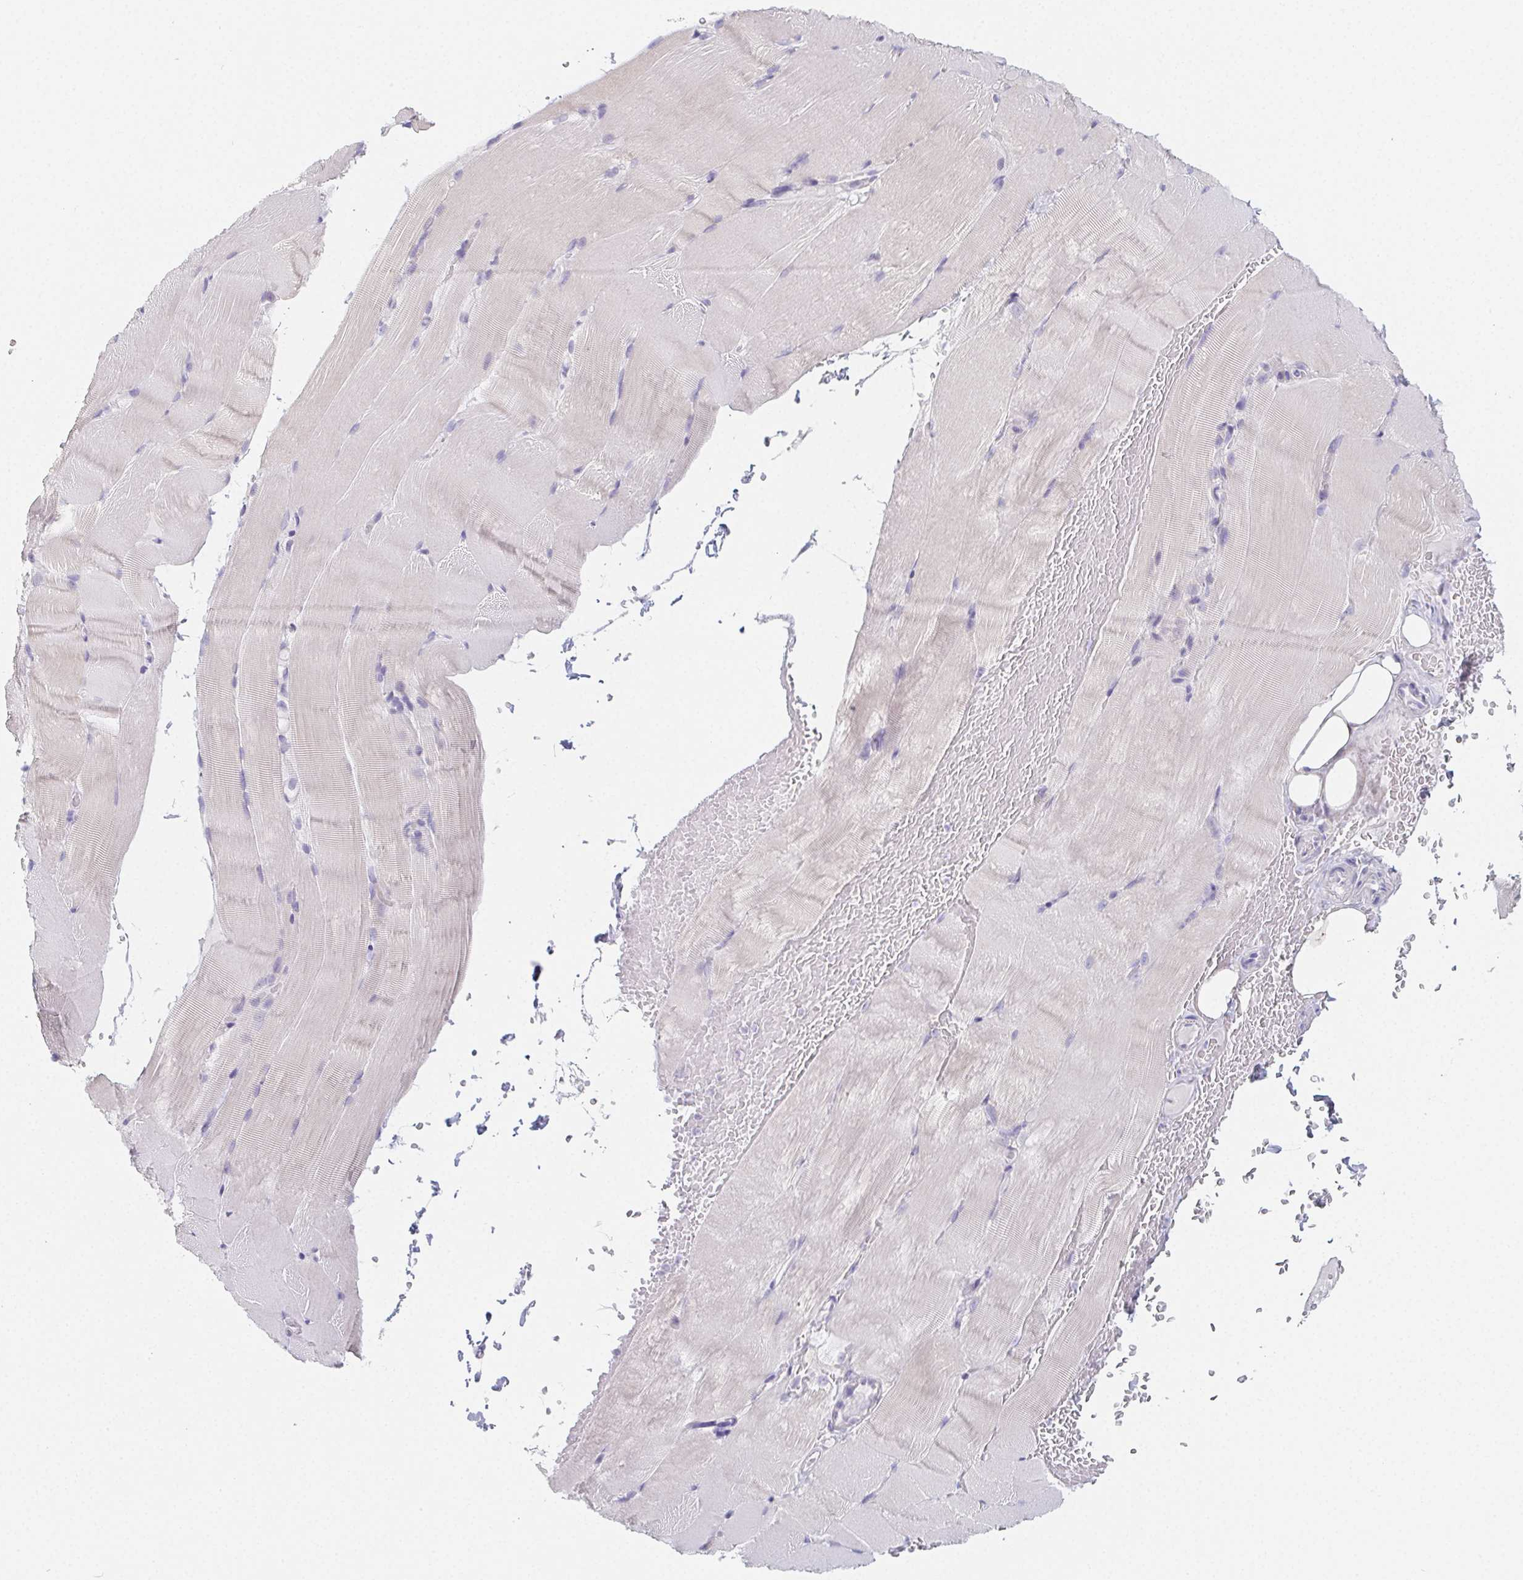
{"staining": {"intensity": "negative", "quantity": "none", "location": "none"}, "tissue": "skeletal muscle", "cell_type": "Myocytes", "image_type": "normal", "snomed": [{"axis": "morphology", "description": "Normal tissue, NOS"}, {"axis": "topography", "description": "Skeletal muscle"}], "caption": "Immunohistochemistry histopathology image of benign human skeletal muscle stained for a protein (brown), which displays no staining in myocytes.", "gene": "GLIPR1L1", "patient": {"sex": "female", "age": 37}}